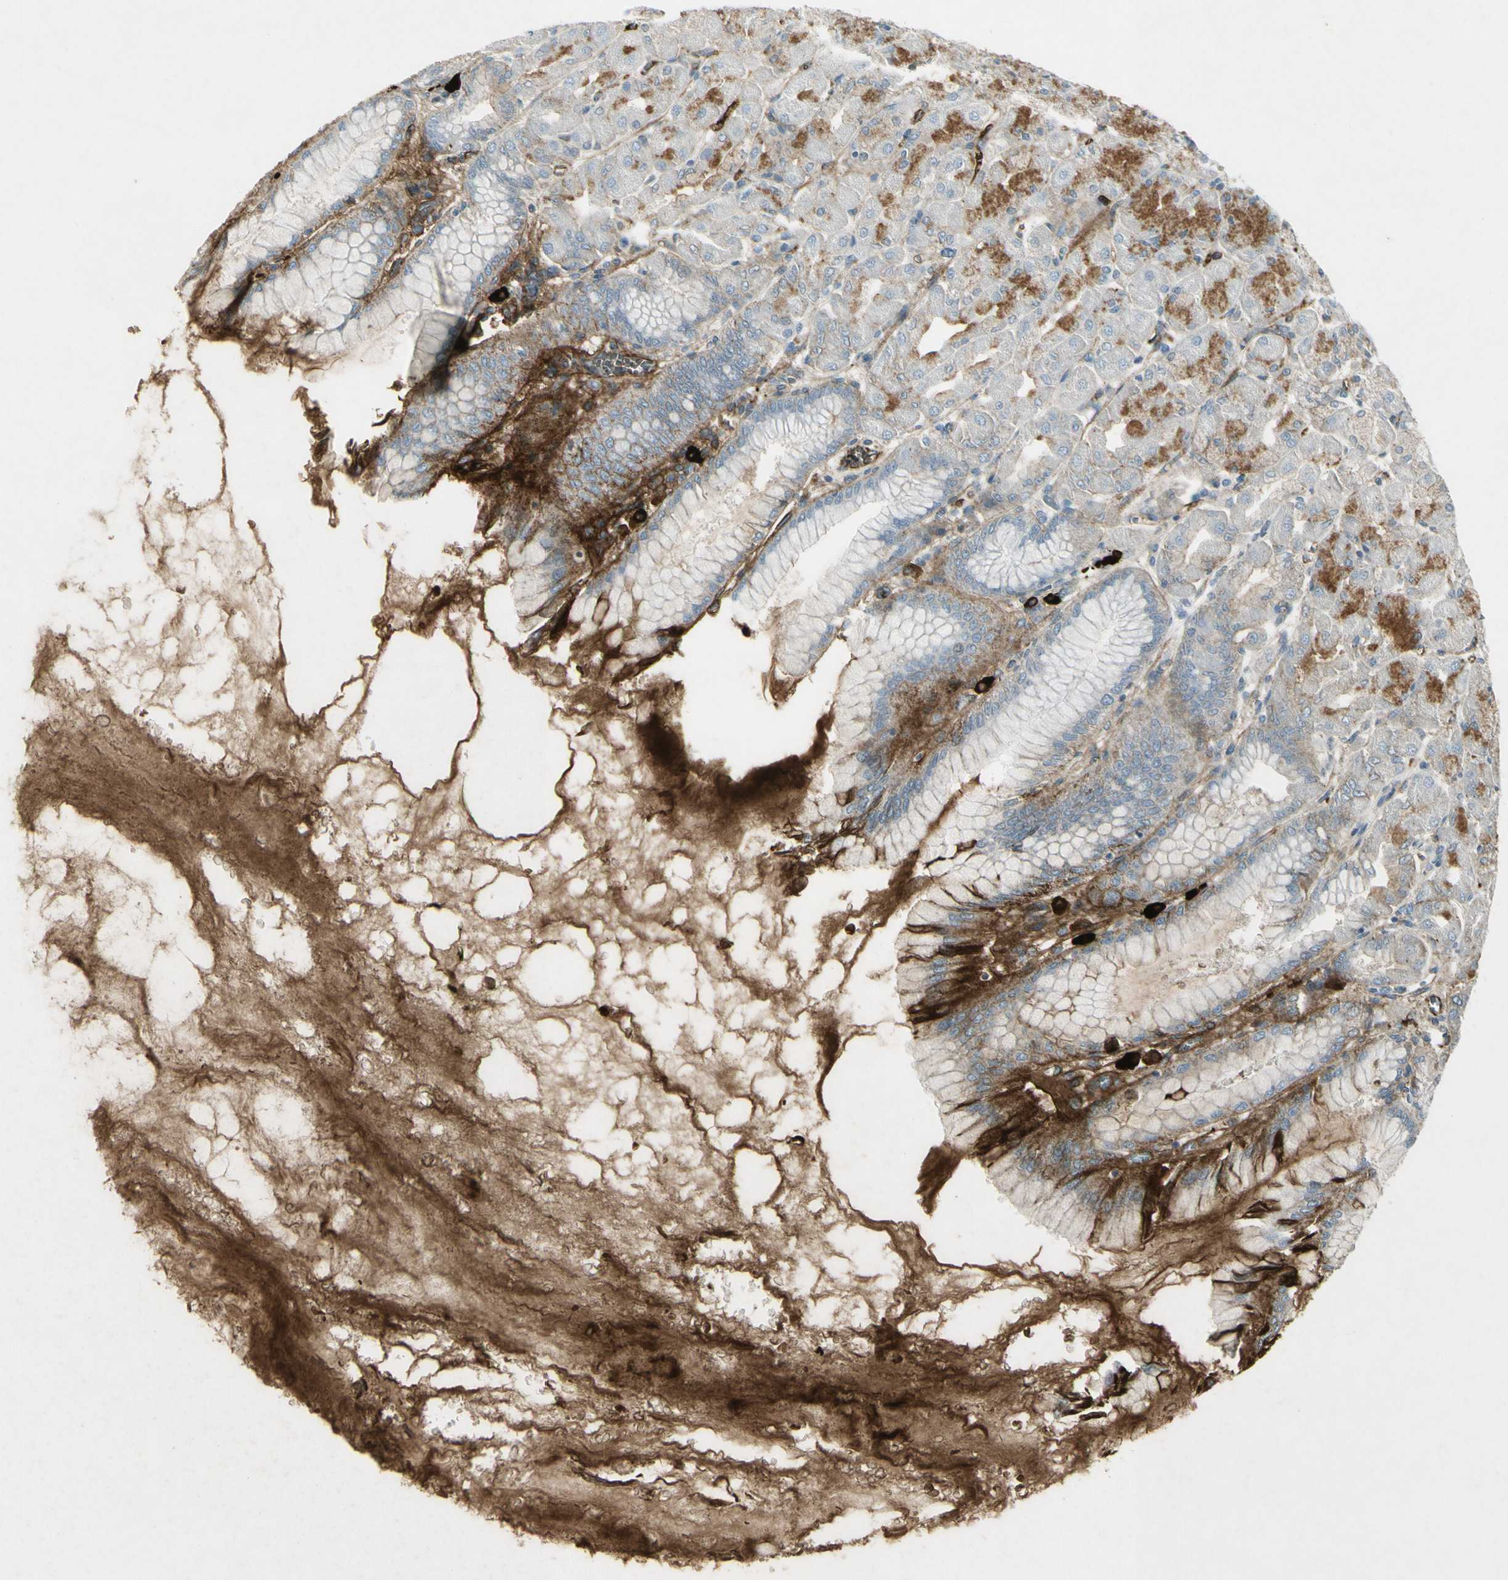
{"staining": {"intensity": "moderate", "quantity": "25%-75%", "location": "cytoplasmic/membranous"}, "tissue": "stomach", "cell_type": "Glandular cells", "image_type": "normal", "snomed": [{"axis": "morphology", "description": "Normal tissue, NOS"}, {"axis": "topography", "description": "Stomach, upper"}], "caption": "Benign stomach displays moderate cytoplasmic/membranous positivity in about 25%-75% of glandular cells.", "gene": "IGHM", "patient": {"sex": "female", "age": 56}}